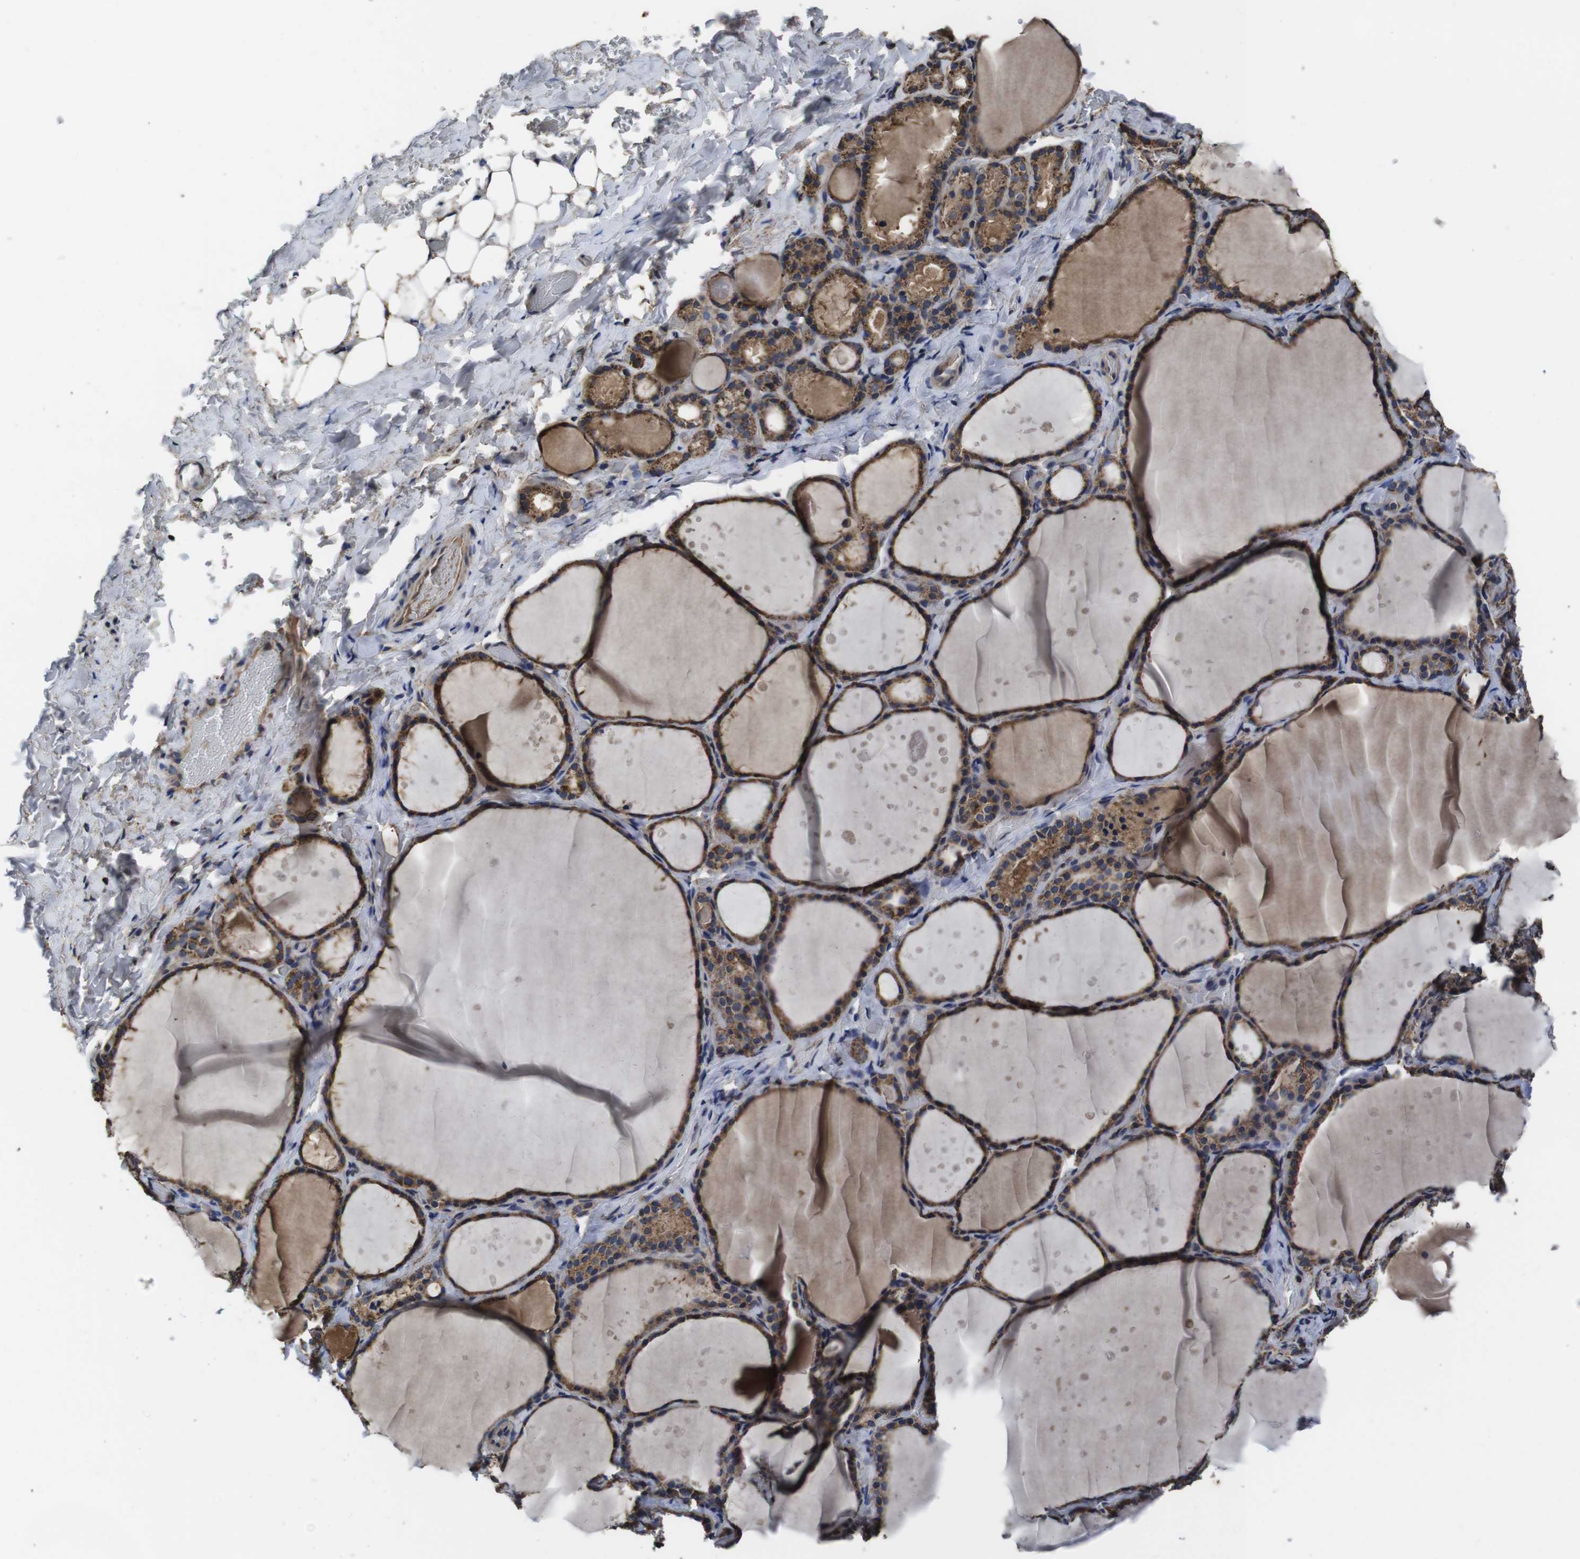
{"staining": {"intensity": "moderate", "quantity": ">75%", "location": "cytoplasmic/membranous"}, "tissue": "thyroid gland", "cell_type": "Glandular cells", "image_type": "normal", "snomed": [{"axis": "morphology", "description": "Normal tissue, NOS"}, {"axis": "topography", "description": "Thyroid gland"}], "caption": "A photomicrograph of human thyroid gland stained for a protein reveals moderate cytoplasmic/membranous brown staining in glandular cells. Using DAB (brown) and hematoxylin (blue) stains, captured at high magnification using brightfield microscopy.", "gene": "CXCL11", "patient": {"sex": "female", "age": 44}}